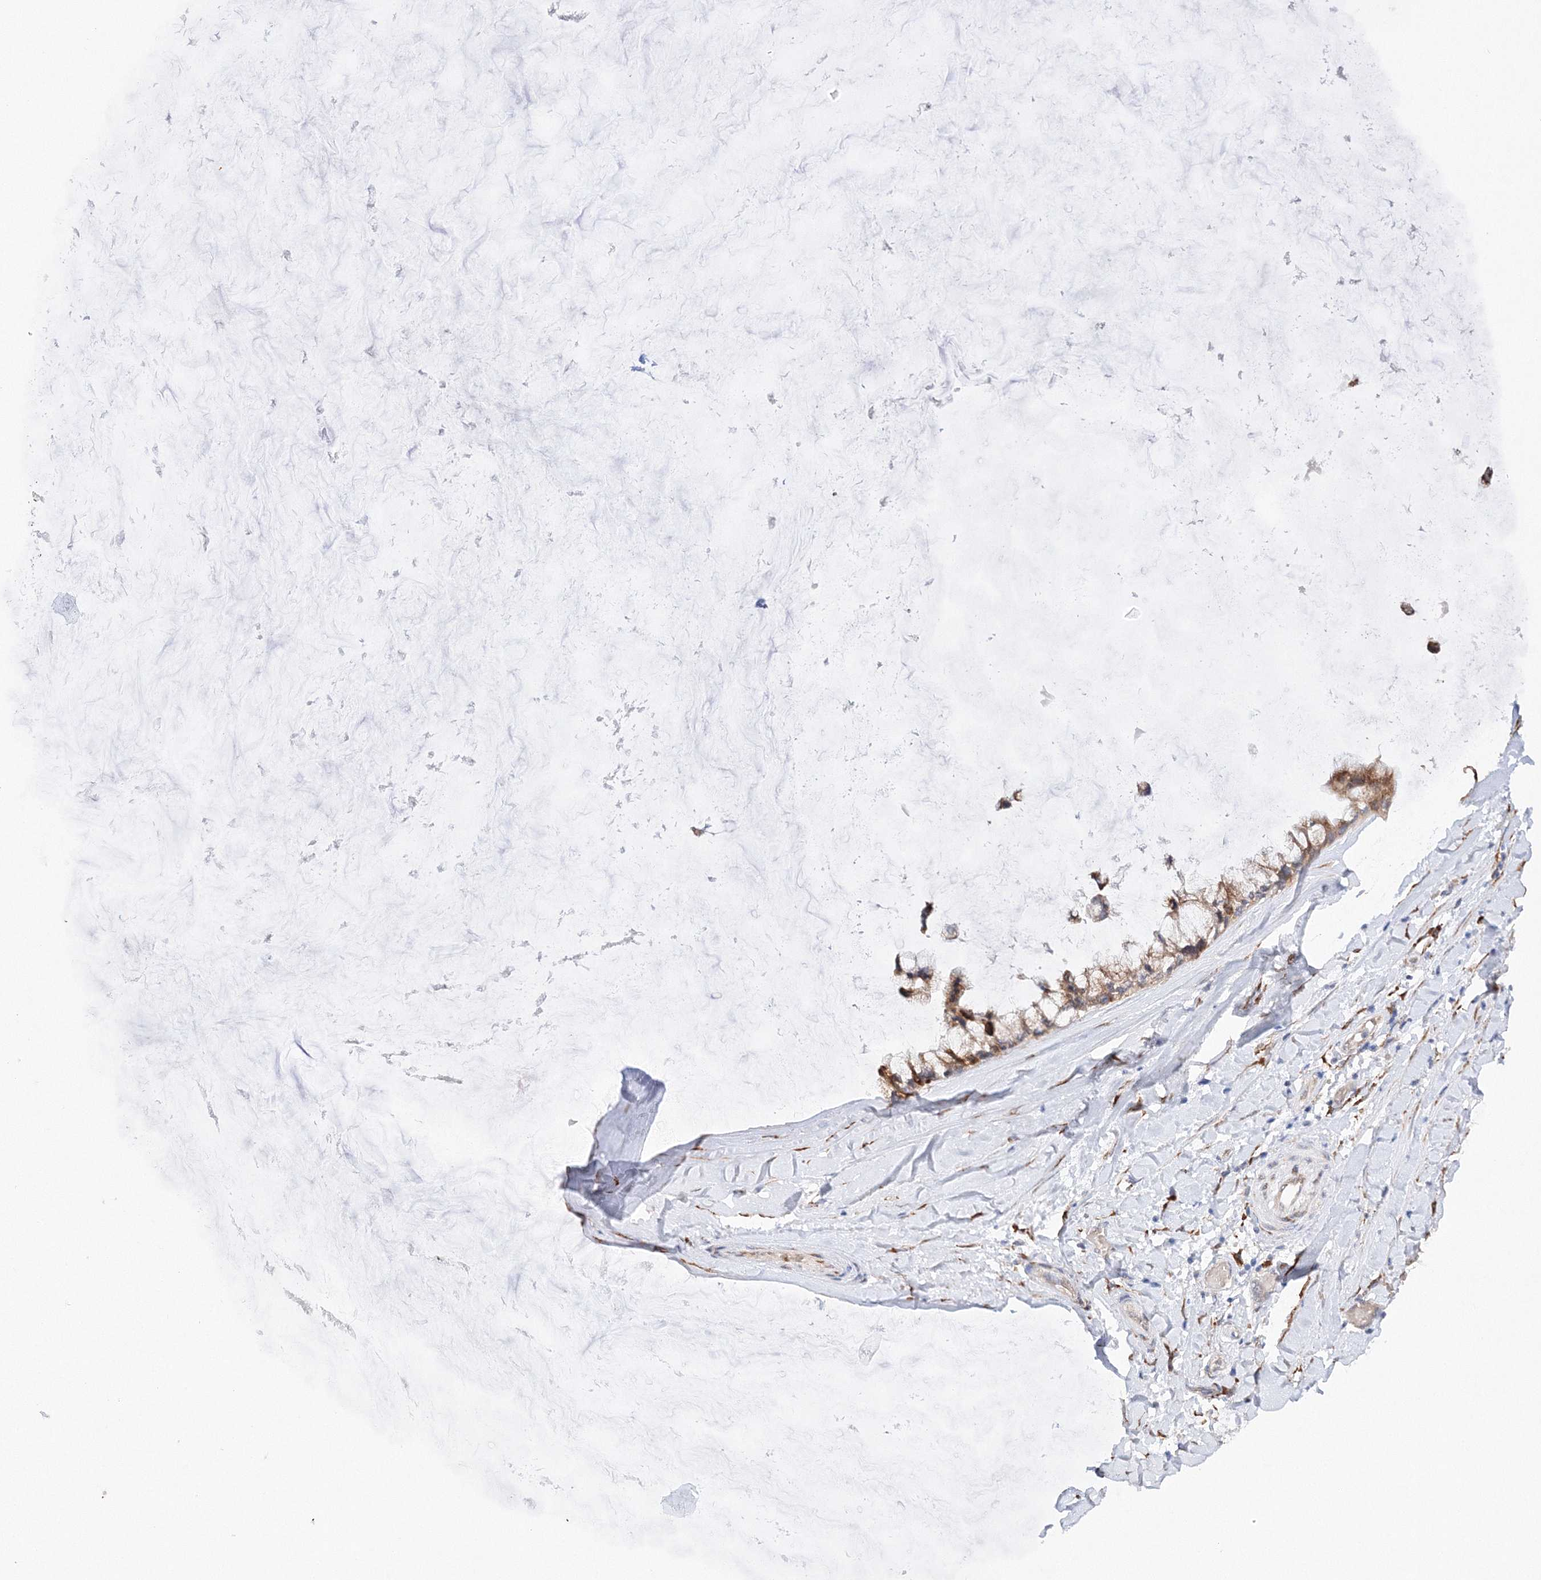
{"staining": {"intensity": "moderate", "quantity": ">75%", "location": "cytoplasmic/membranous"}, "tissue": "ovarian cancer", "cell_type": "Tumor cells", "image_type": "cancer", "snomed": [{"axis": "morphology", "description": "Cystadenocarcinoma, mucinous, NOS"}, {"axis": "topography", "description": "Ovary"}], "caption": "Moderate cytoplasmic/membranous expression for a protein is present in approximately >75% of tumor cells of mucinous cystadenocarcinoma (ovarian) using IHC.", "gene": "DIS3L2", "patient": {"sex": "female", "age": 39}}